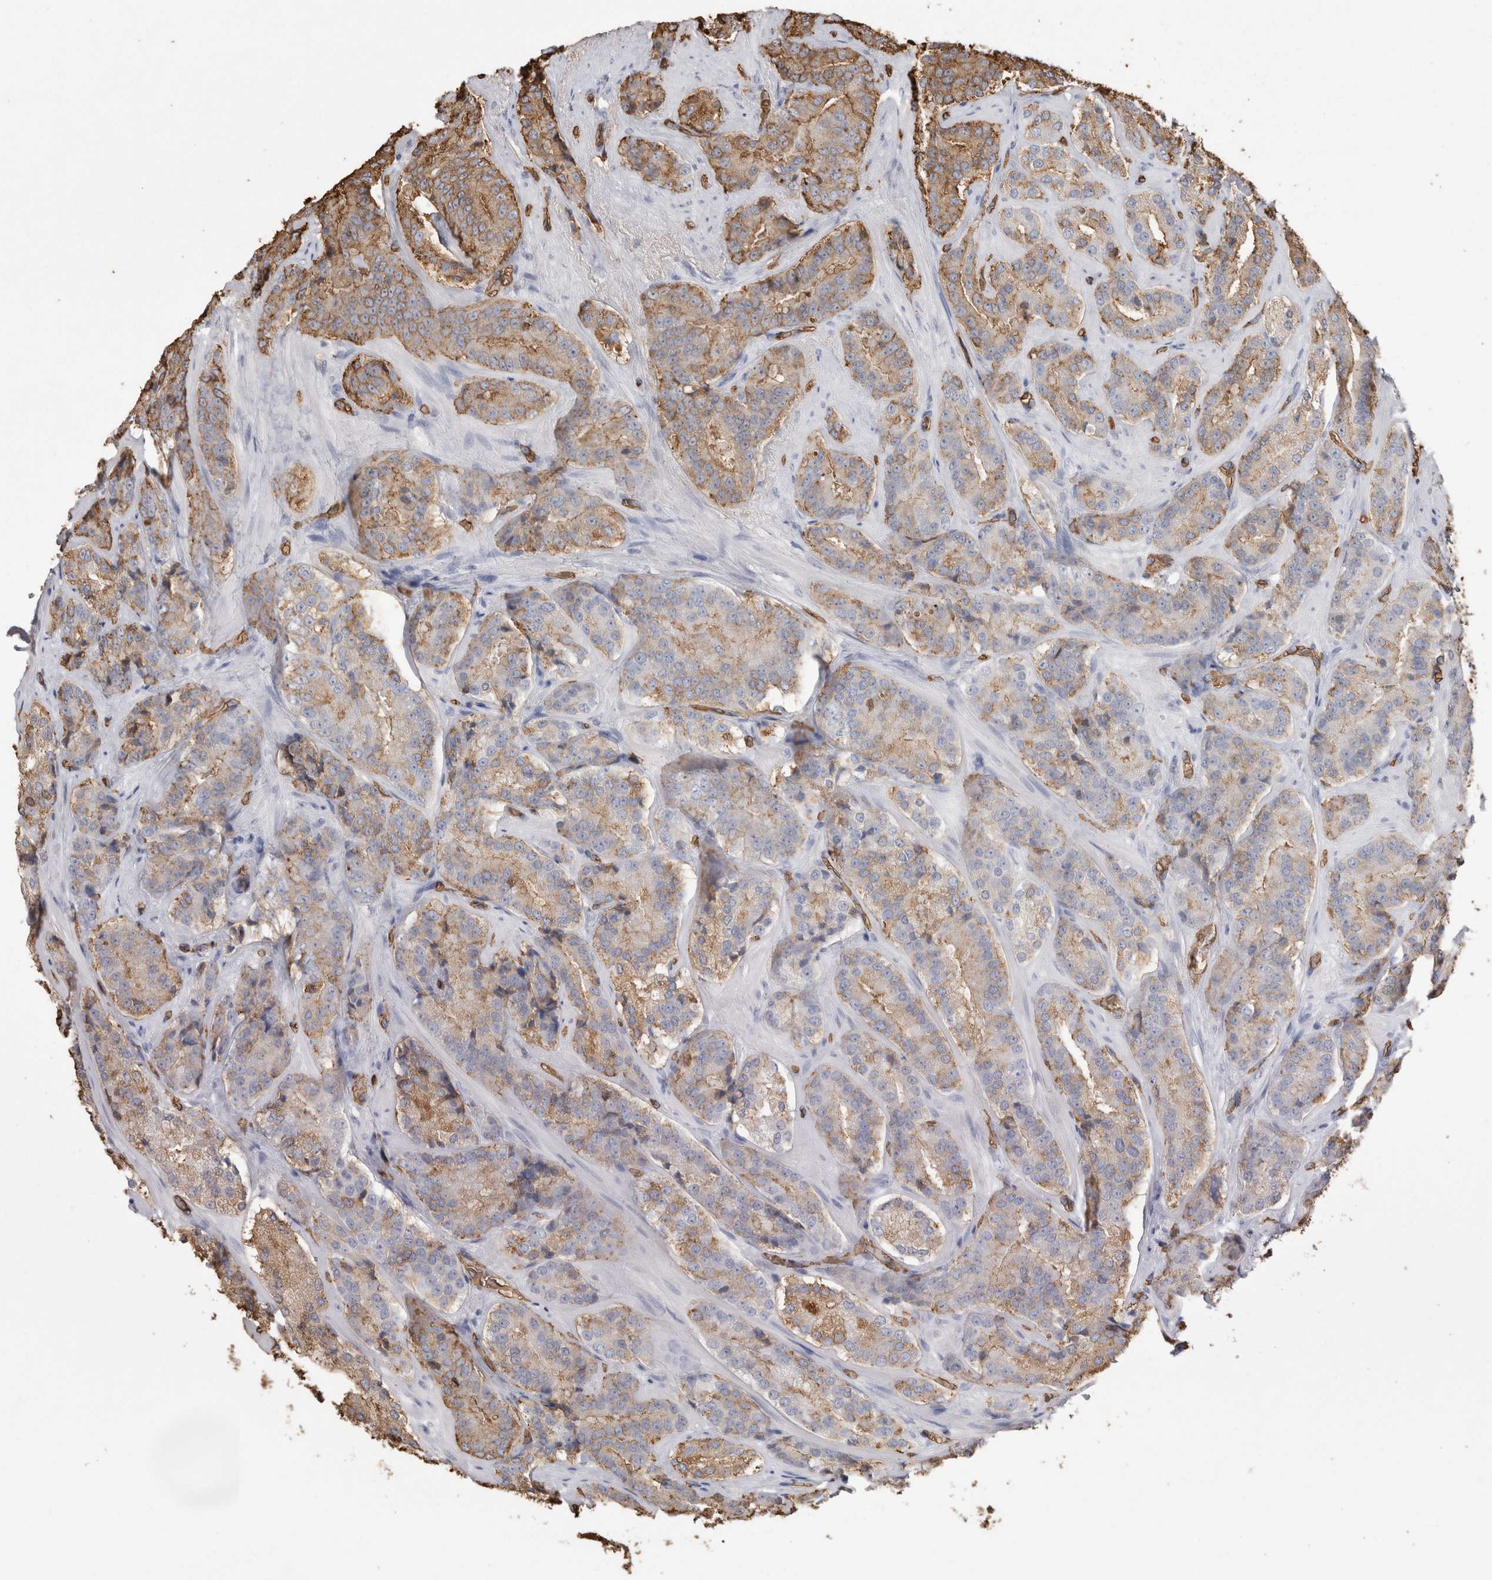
{"staining": {"intensity": "moderate", "quantity": ">75%", "location": "cytoplasmic/membranous"}, "tissue": "prostate cancer", "cell_type": "Tumor cells", "image_type": "cancer", "snomed": [{"axis": "morphology", "description": "Adenocarcinoma, High grade"}, {"axis": "topography", "description": "Prostate"}], "caption": "Immunohistochemical staining of human prostate cancer reveals moderate cytoplasmic/membranous protein positivity in approximately >75% of tumor cells.", "gene": "IL17RC", "patient": {"sex": "male", "age": 60}}